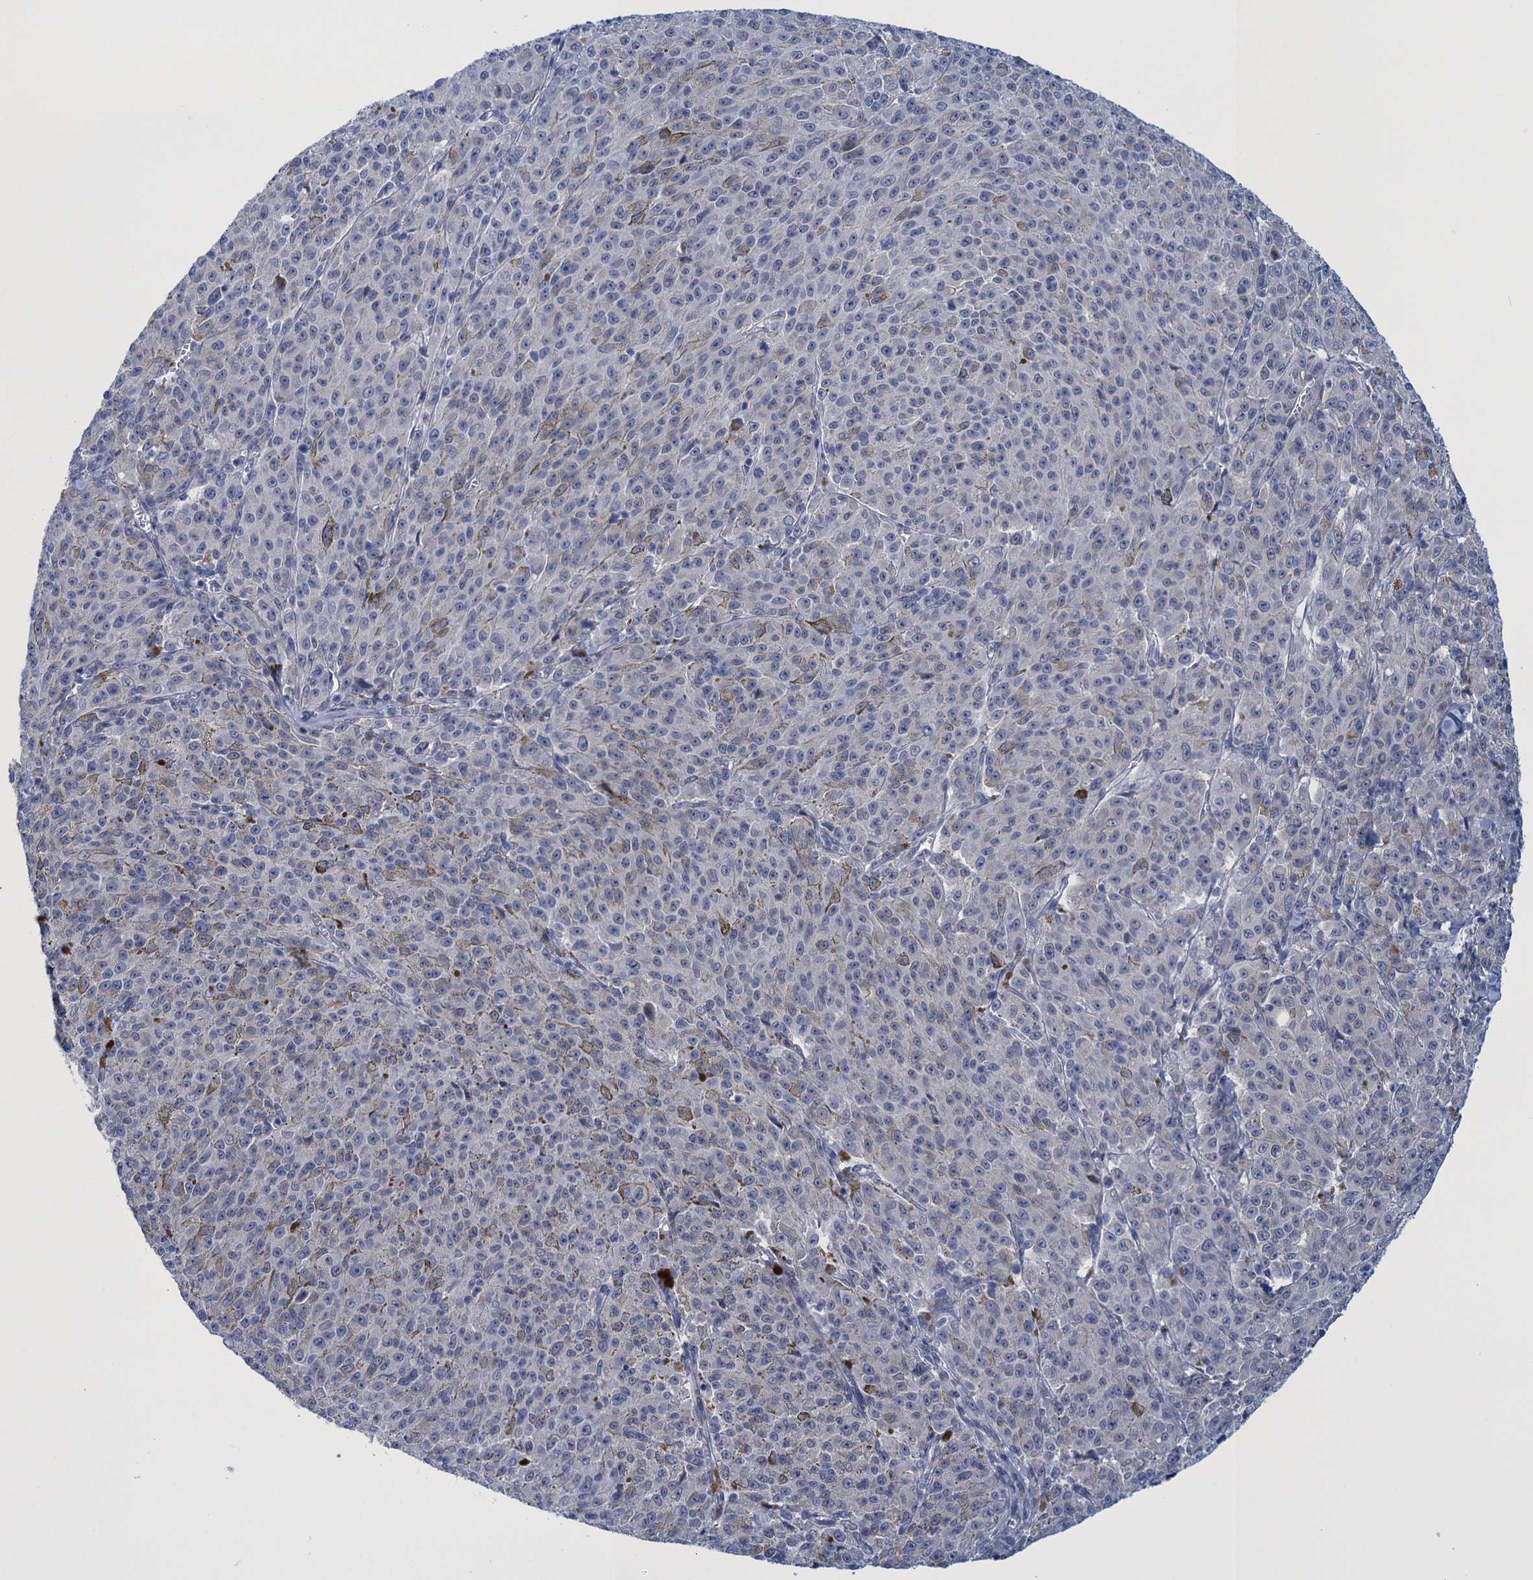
{"staining": {"intensity": "negative", "quantity": "none", "location": "none"}, "tissue": "melanoma", "cell_type": "Tumor cells", "image_type": "cancer", "snomed": [{"axis": "morphology", "description": "Malignant melanoma, NOS"}, {"axis": "topography", "description": "Skin"}], "caption": "High magnification brightfield microscopy of melanoma stained with DAB (brown) and counterstained with hematoxylin (blue): tumor cells show no significant expression. The staining was performed using DAB to visualize the protein expression in brown, while the nuclei were stained in blue with hematoxylin (Magnification: 20x).", "gene": "SCEL", "patient": {"sex": "female", "age": 52}}